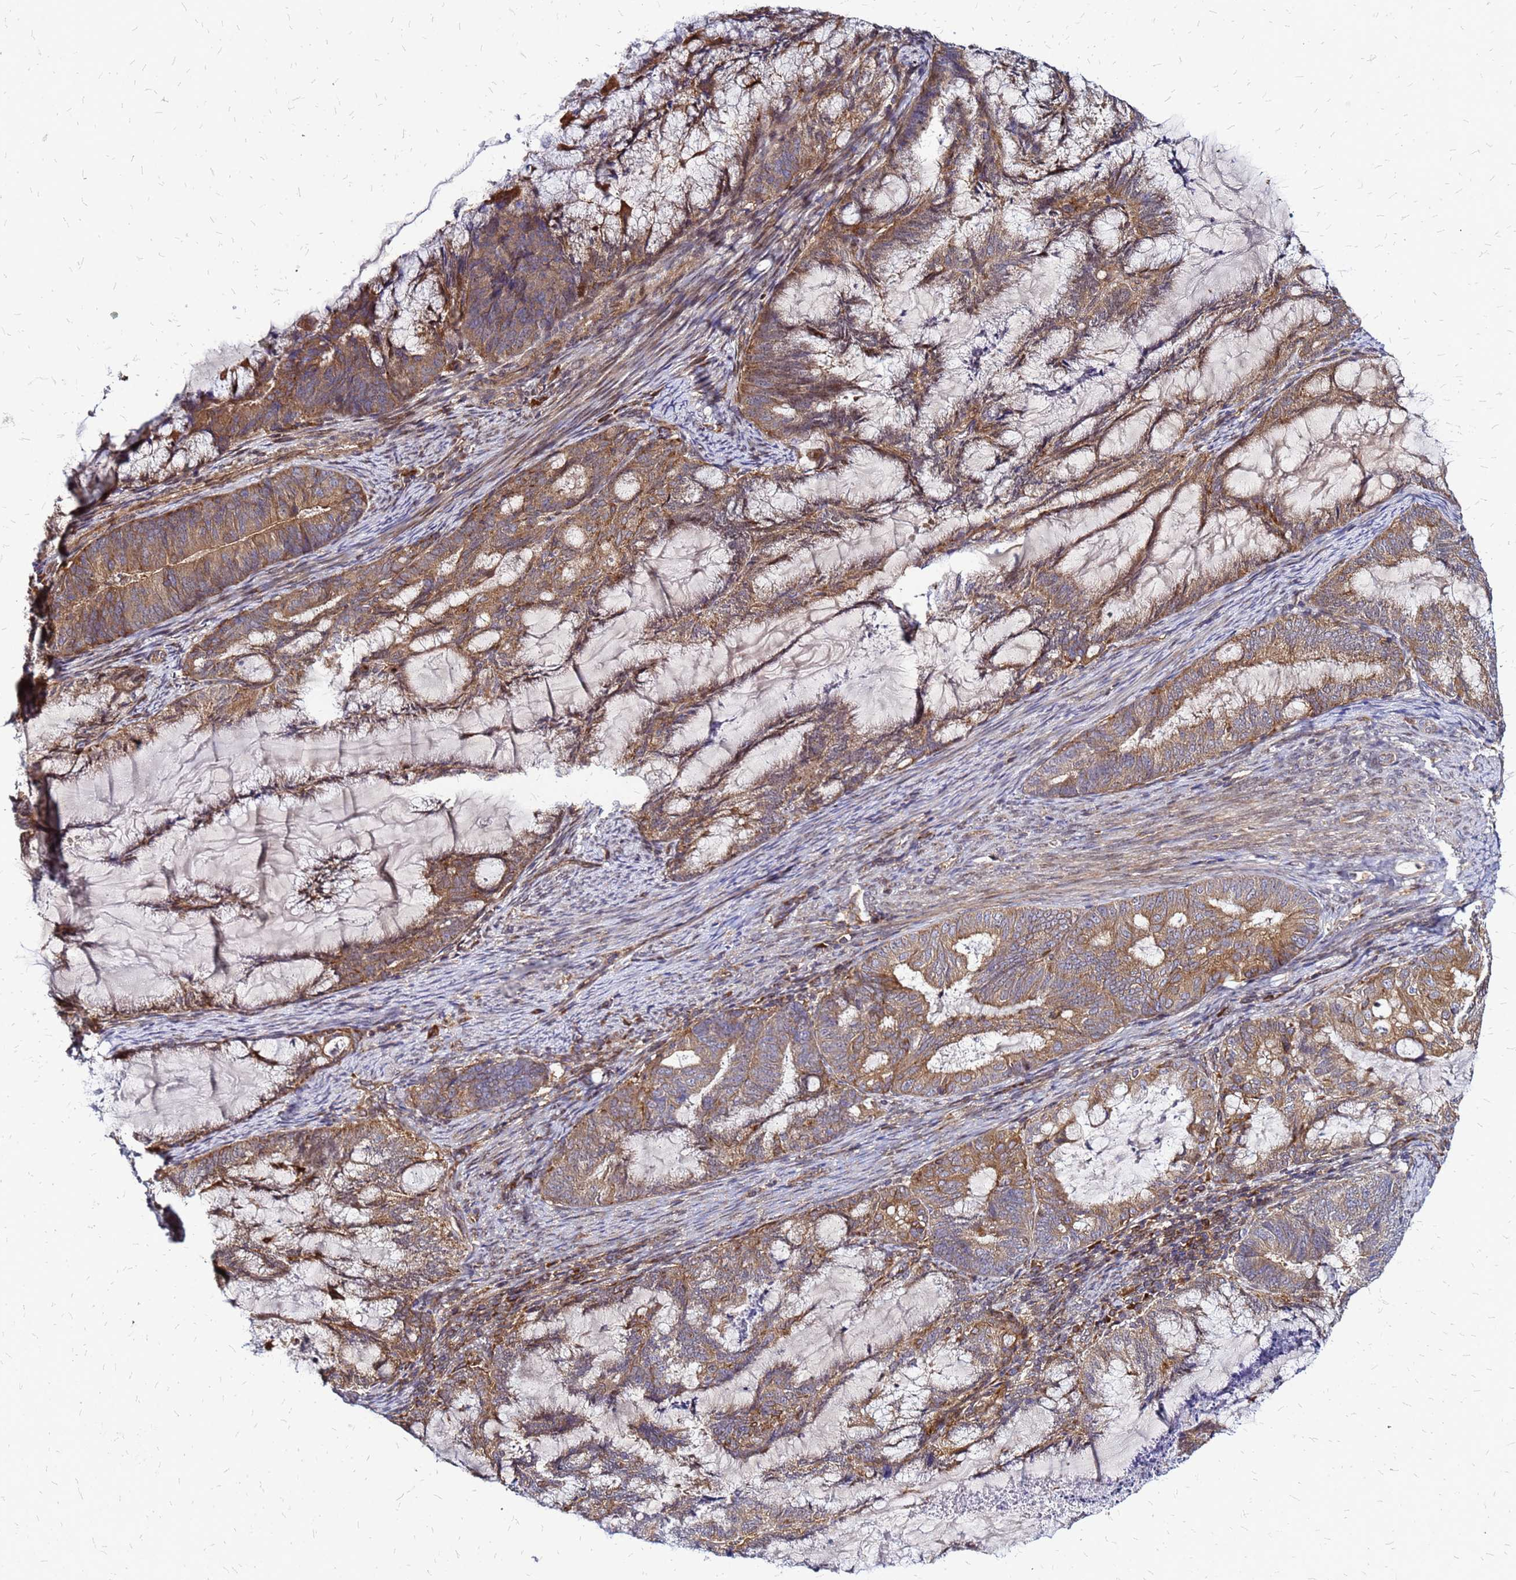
{"staining": {"intensity": "moderate", "quantity": ">75%", "location": "cytoplasmic/membranous"}, "tissue": "endometrial cancer", "cell_type": "Tumor cells", "image_type": "cancer", "snomed": [{"axis": "morphology", "description": "Adenocarcinoma, NOS"}, {"axis": "topography", "description": "Endometrium"}], "caption": "This histopathology image shows endometrial cancer stained with IHC to label a protein in brown. The cytoplasmic/membranous of tumor cells show moderate positivity for the protein. Nuclei are counter-stained blue.", "gene": "CYBC1", "patient": {"sex": "female", "age": 86}}